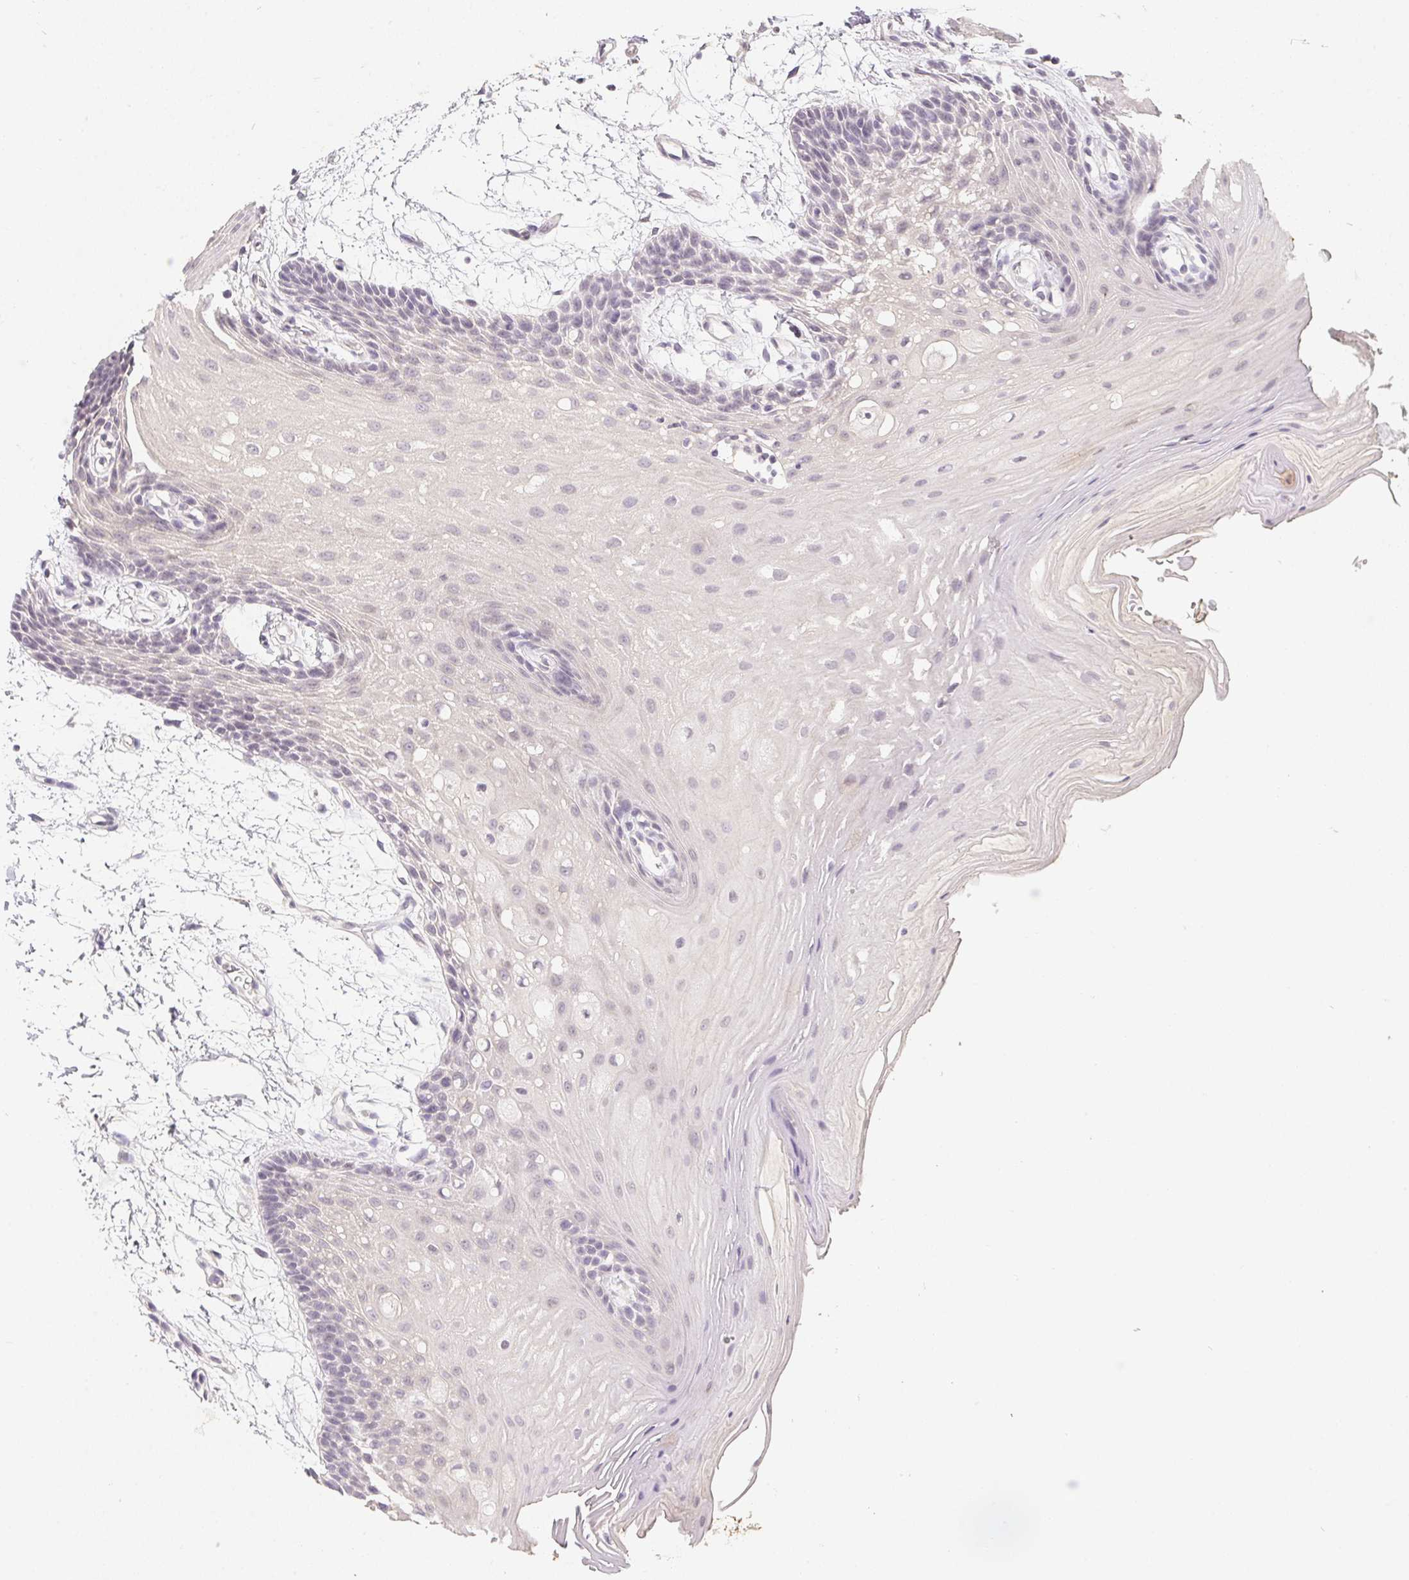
{"staining": {"intensity": "negative", "quantity": "none", "location": "none"}, "tissue": "oral mucosa", "cell_type": "Squamous epithelial cells", "image_type": "normal", "snomed": [{"axis": "morphology", "description": "Normal tissue, NOS"}, {"axis": "morphology", "description": "Squamous cell carcinoma, NOS"}, {"axis": "topography", "description": "Oral tissue"}, {"axis": "topography", "description": "Tounge, NOS"}, {"axis": "topography", "description": "Head-Neck"}], "caption": "This is an immunohistochemistry photomicrograph of unremarkable human oral mucosa. There is no expression in squamous epithelial cells.", "gene": "SOAT1", "patient": {"sex": "male", "age": 62}}